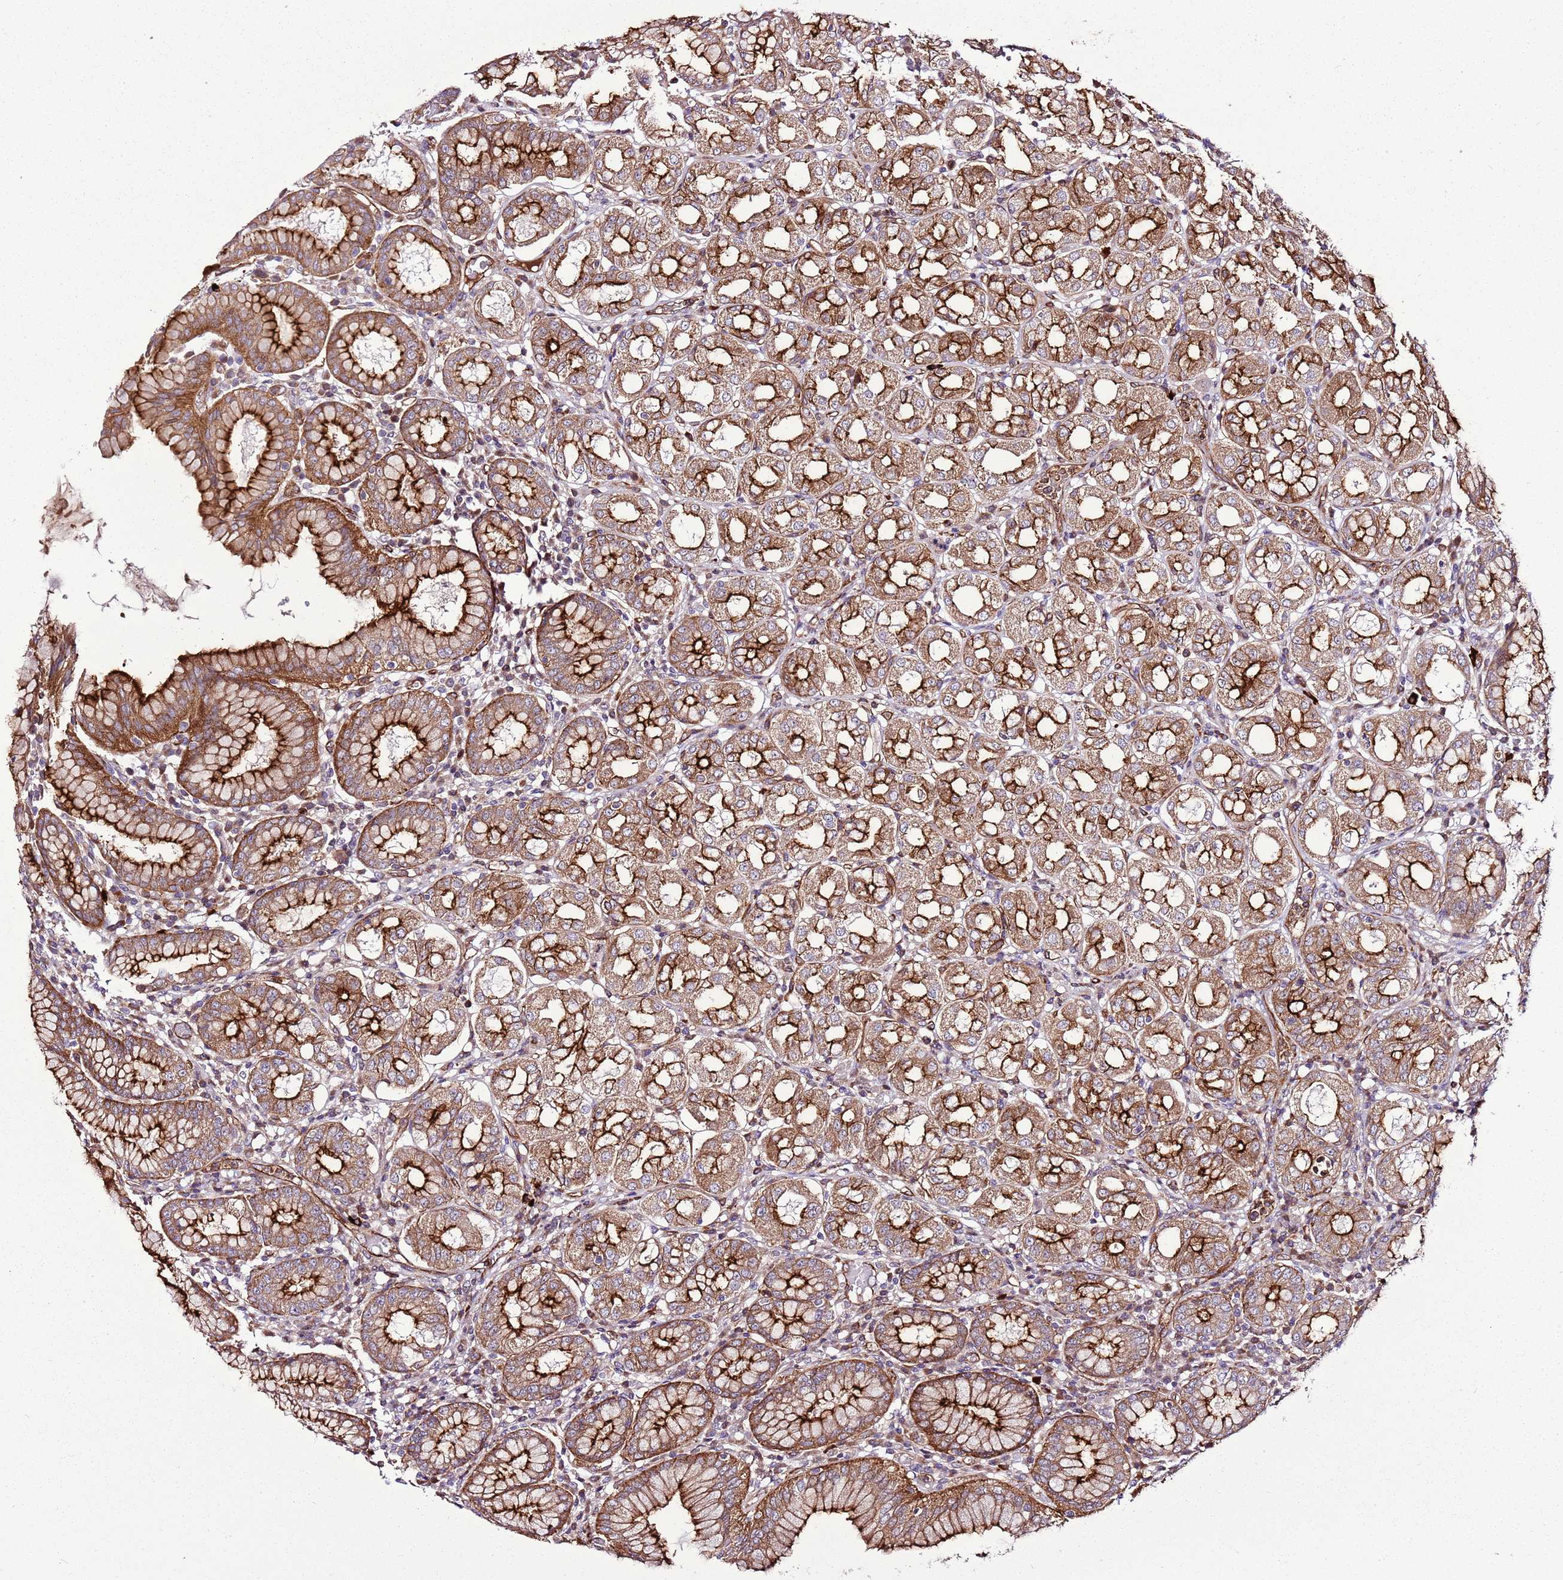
{"staining": {"intensity": "strong", "quantity": "25%-75%", "location": "cytoplasmic/membranous"}, "tissue": "stomach", "cell_type": "Glandular cells", "image_type": "normal", "snomed": [{"axis": "morphology", "description": "Normal tissue, NOS"}, {"axis": "topography", "description": "Stomach"}, {"axis": "topography", "description": "Stomach, lower"}], "caption": "Stomach stained with a brown dye exhibits strong cytoplasmic/membranous positive staining in approximately 25%-75% of glandular cells.", "gene": "ZNF827", "patient": {"sex": "female", "age": 56}}